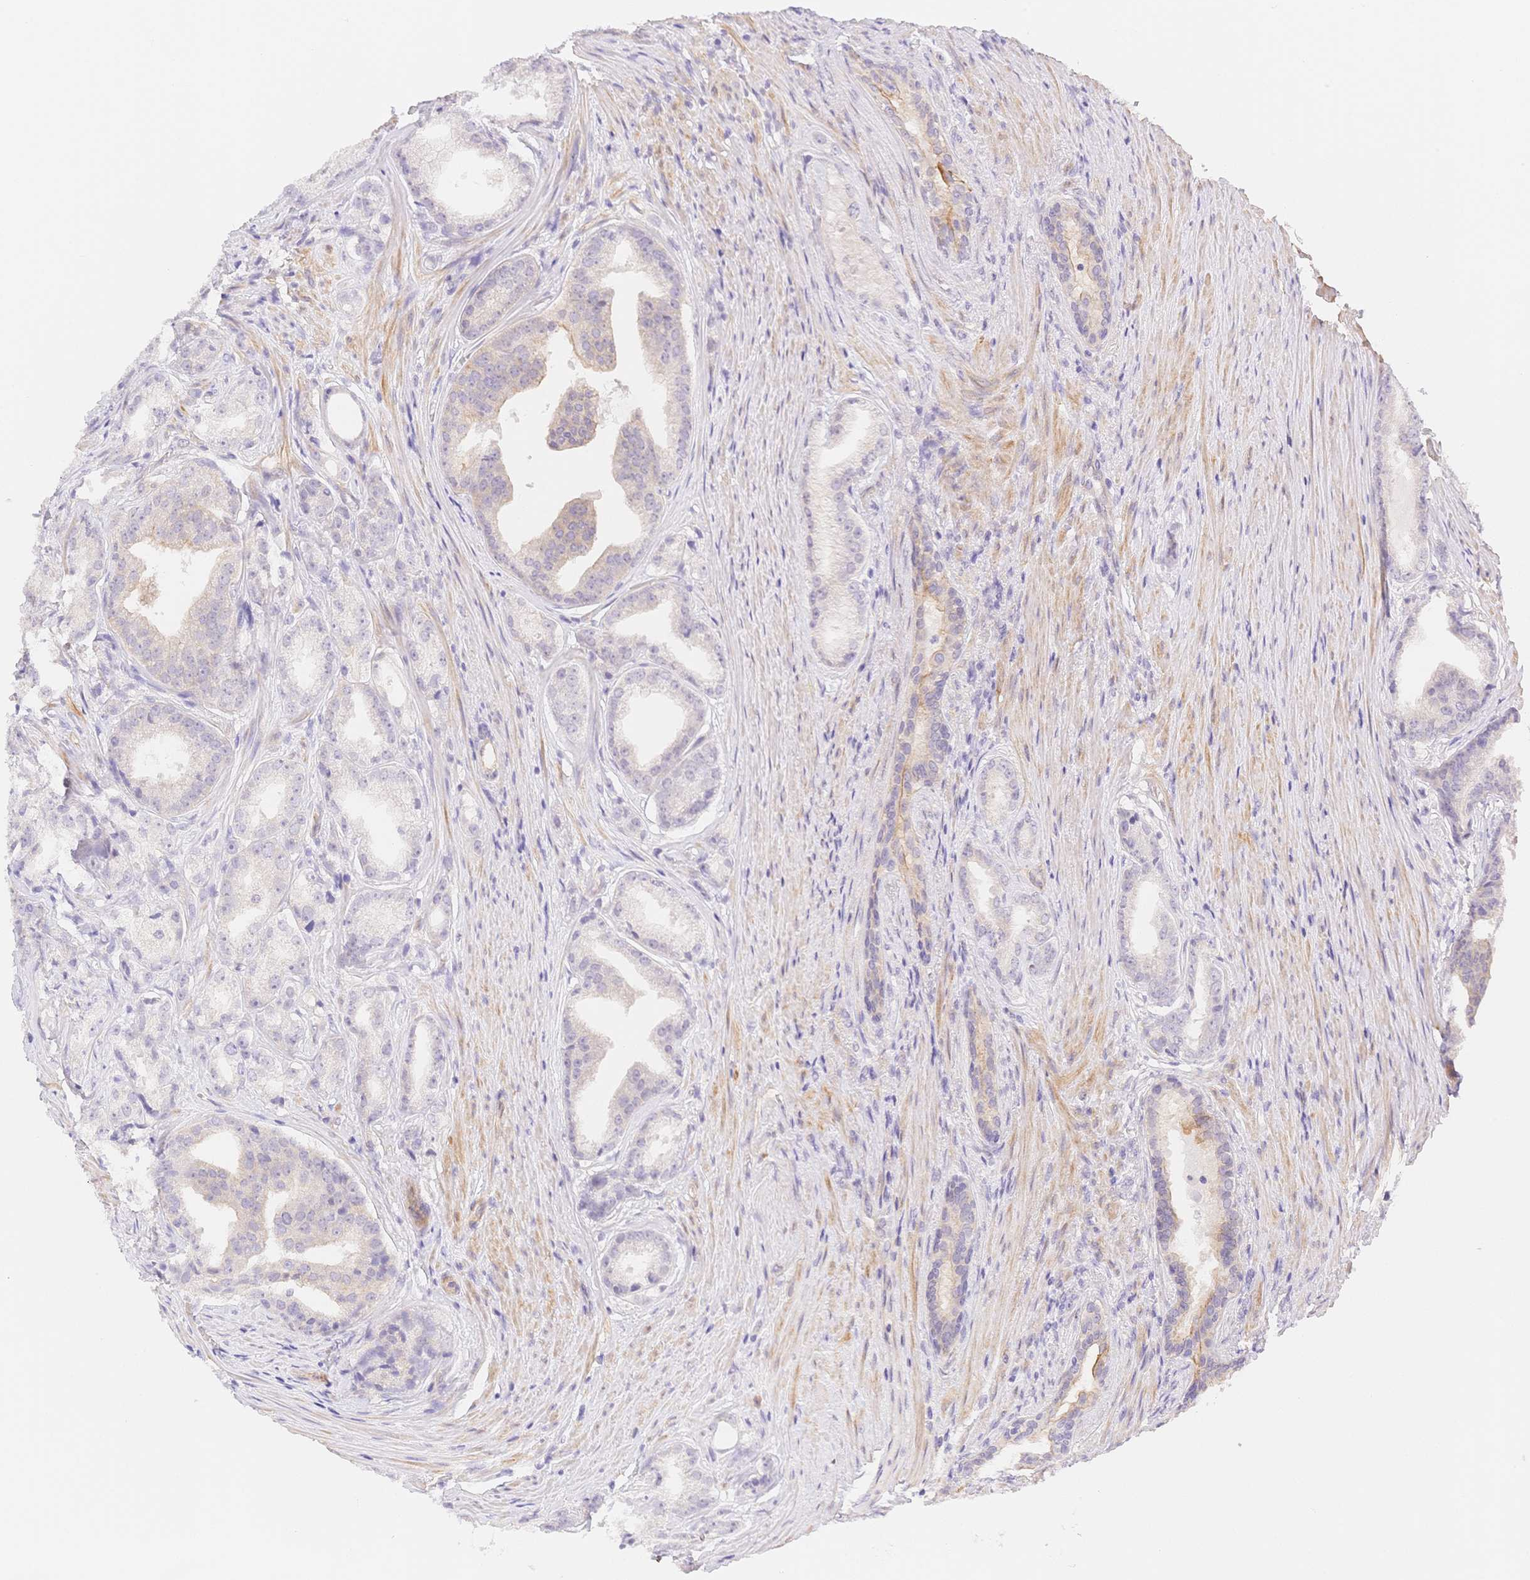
{"staining": {"intensity": "negative", "quantity": "none", "location": "none"}, "tissue": "prostate cancer", "cell_type": "Tumor cells", "image_type": "cancer", "snomed": [{"axis": "morphology", "description": "Adenocarcinoma, Low grade"}, {"axis": "topography", "description": "Prostate"}], "caption": "A high-resolution micrograph shows IHC staining of low-grade adenocarcinoma (prostate), which demonstrates no significant positivity in tumor cells.", "gene": "CSN1S1", "patient": {"sex": "male", "age": 65}}